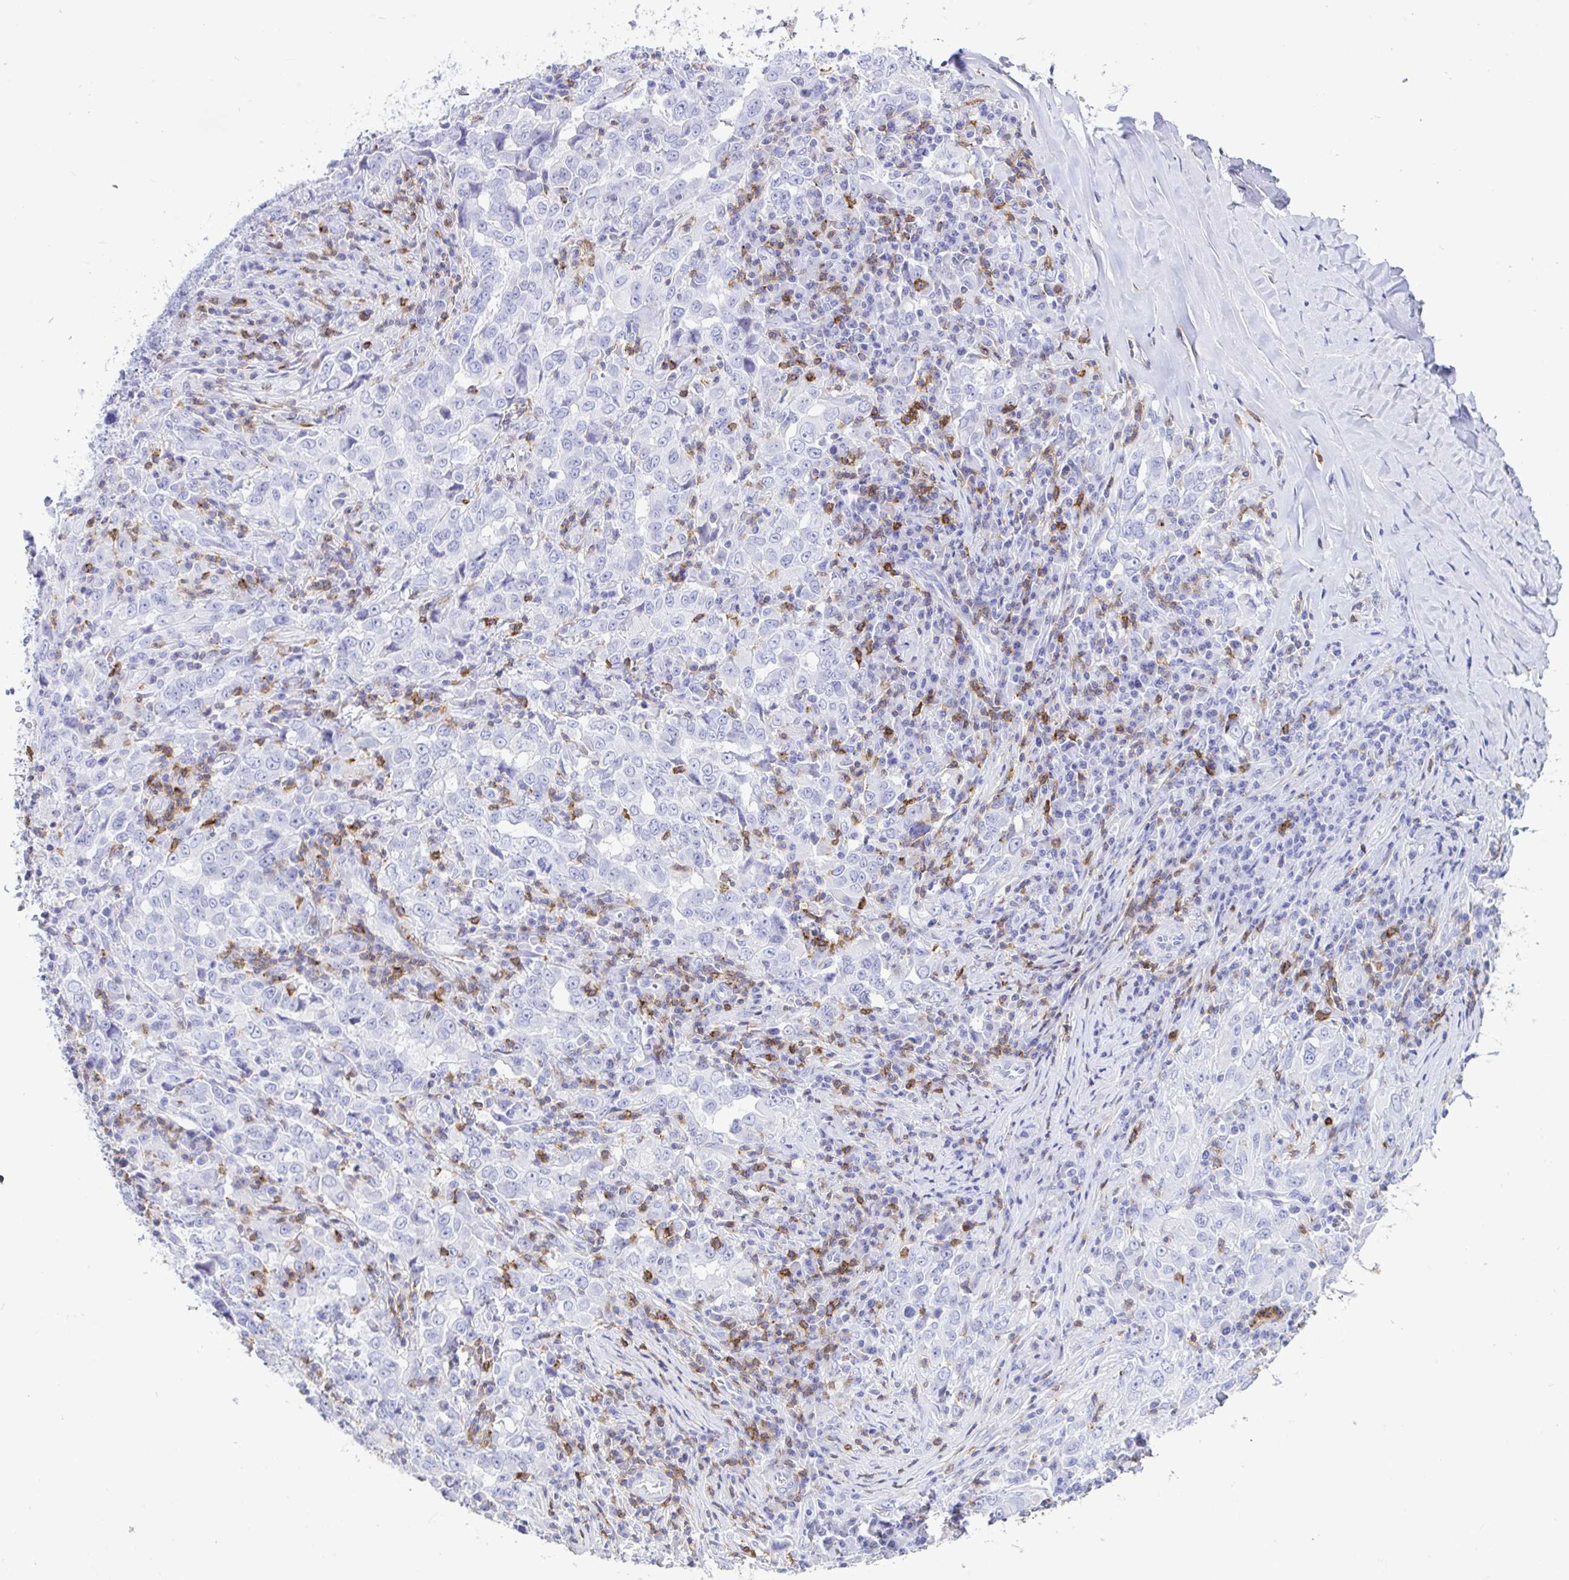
{"staining": {"intensity": "negative", "quantity": "none", "location": "none"}, "tissue": "lung cancer", "cell_type": "Tumor cells", "image_type": "cancer", "snomed": [{"axis": "morphology", "description": "Adenocarcinoma, NOS"}, {"axis": "topography", "description": "Lung"}], "caption": "DAB immunohistochemical staining of human lung cancer displays no significant staining in tumor cells.", "gene": "CD5", "patient": {"sex": "male", "age": 67}}